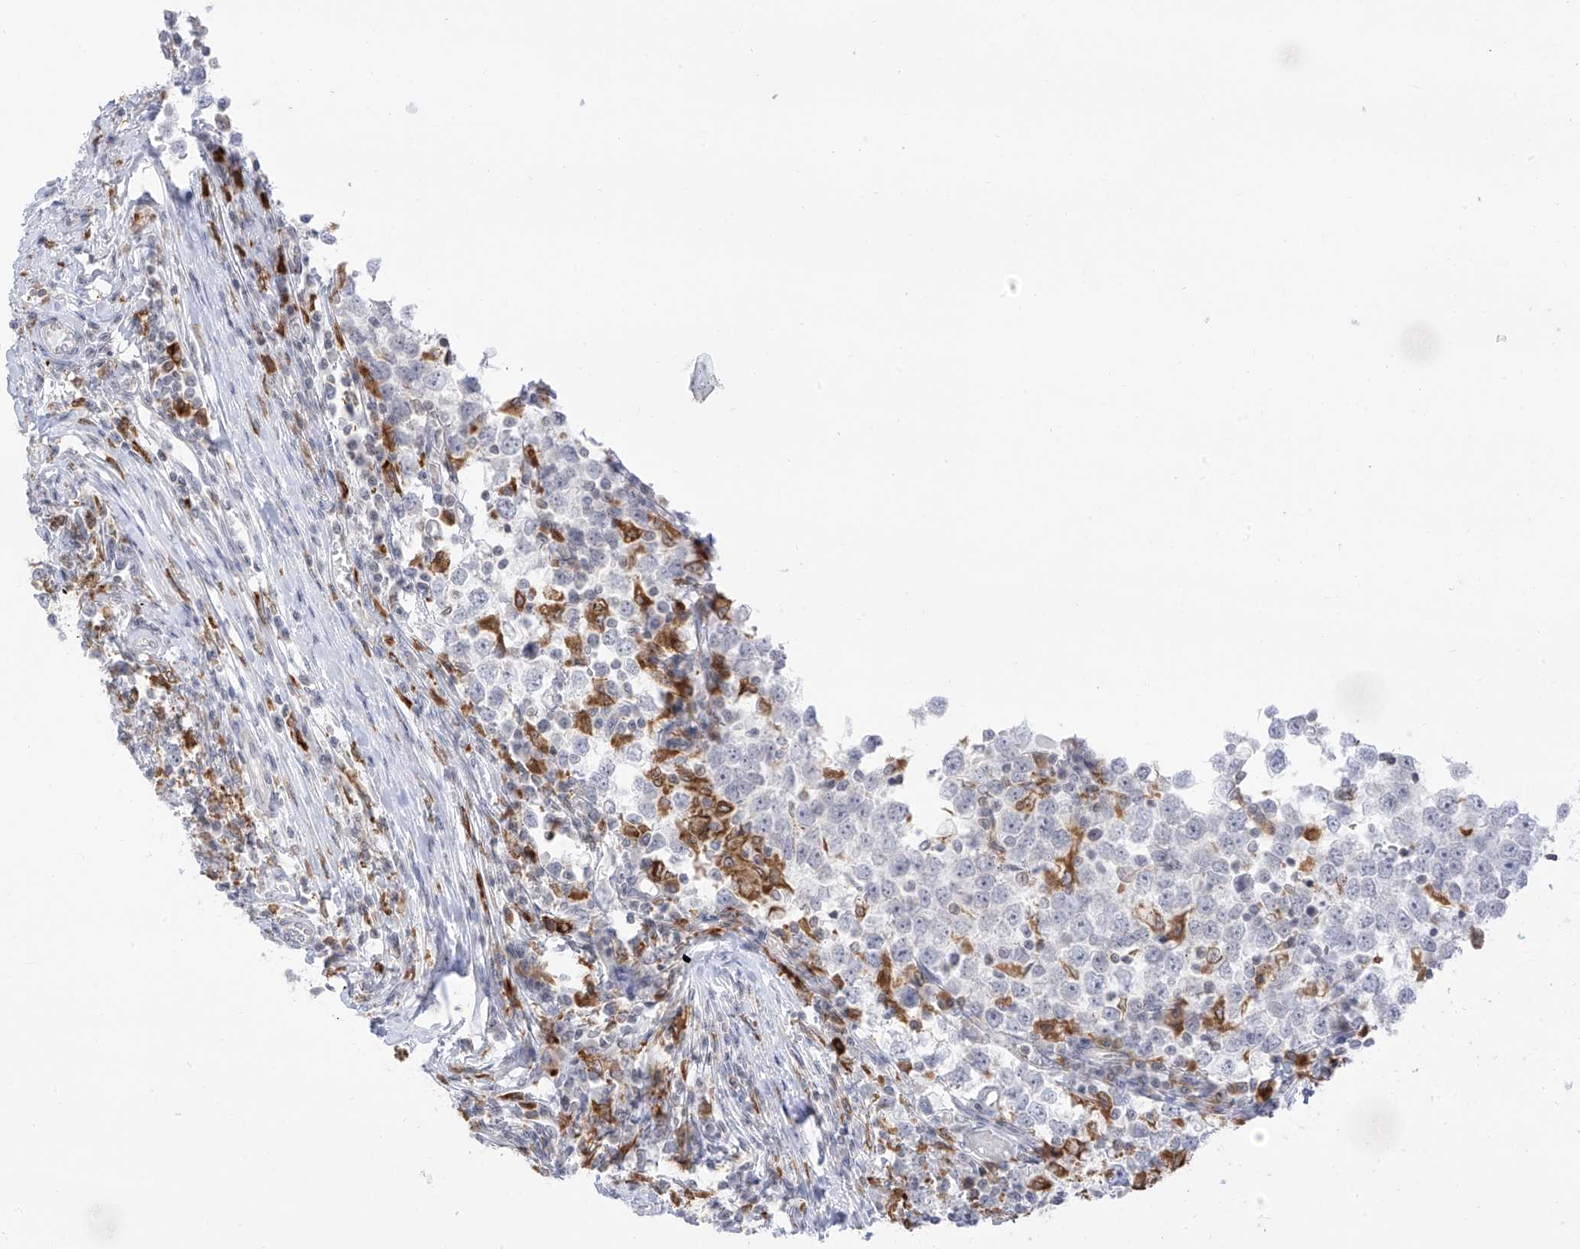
{"staining": {"intensity": "negative", "quantity": "none", "location": "none"}, "tissue": "testis cancer", "cell_type": "Tumor cells", "image_type": "cancer", "snomed": [{"axis": "morphology", "description": "Seminoma, NOS"}, {"axis": "topography", "description": "Testis"}], "caption": "DAB (3,3'-diaminobenzidine) immunohistochemical staining of testis seminoma shows no significant staining in tumor cells.", "gene": "TBXAS1", "patient": {"sex": "male", "age": 65}}